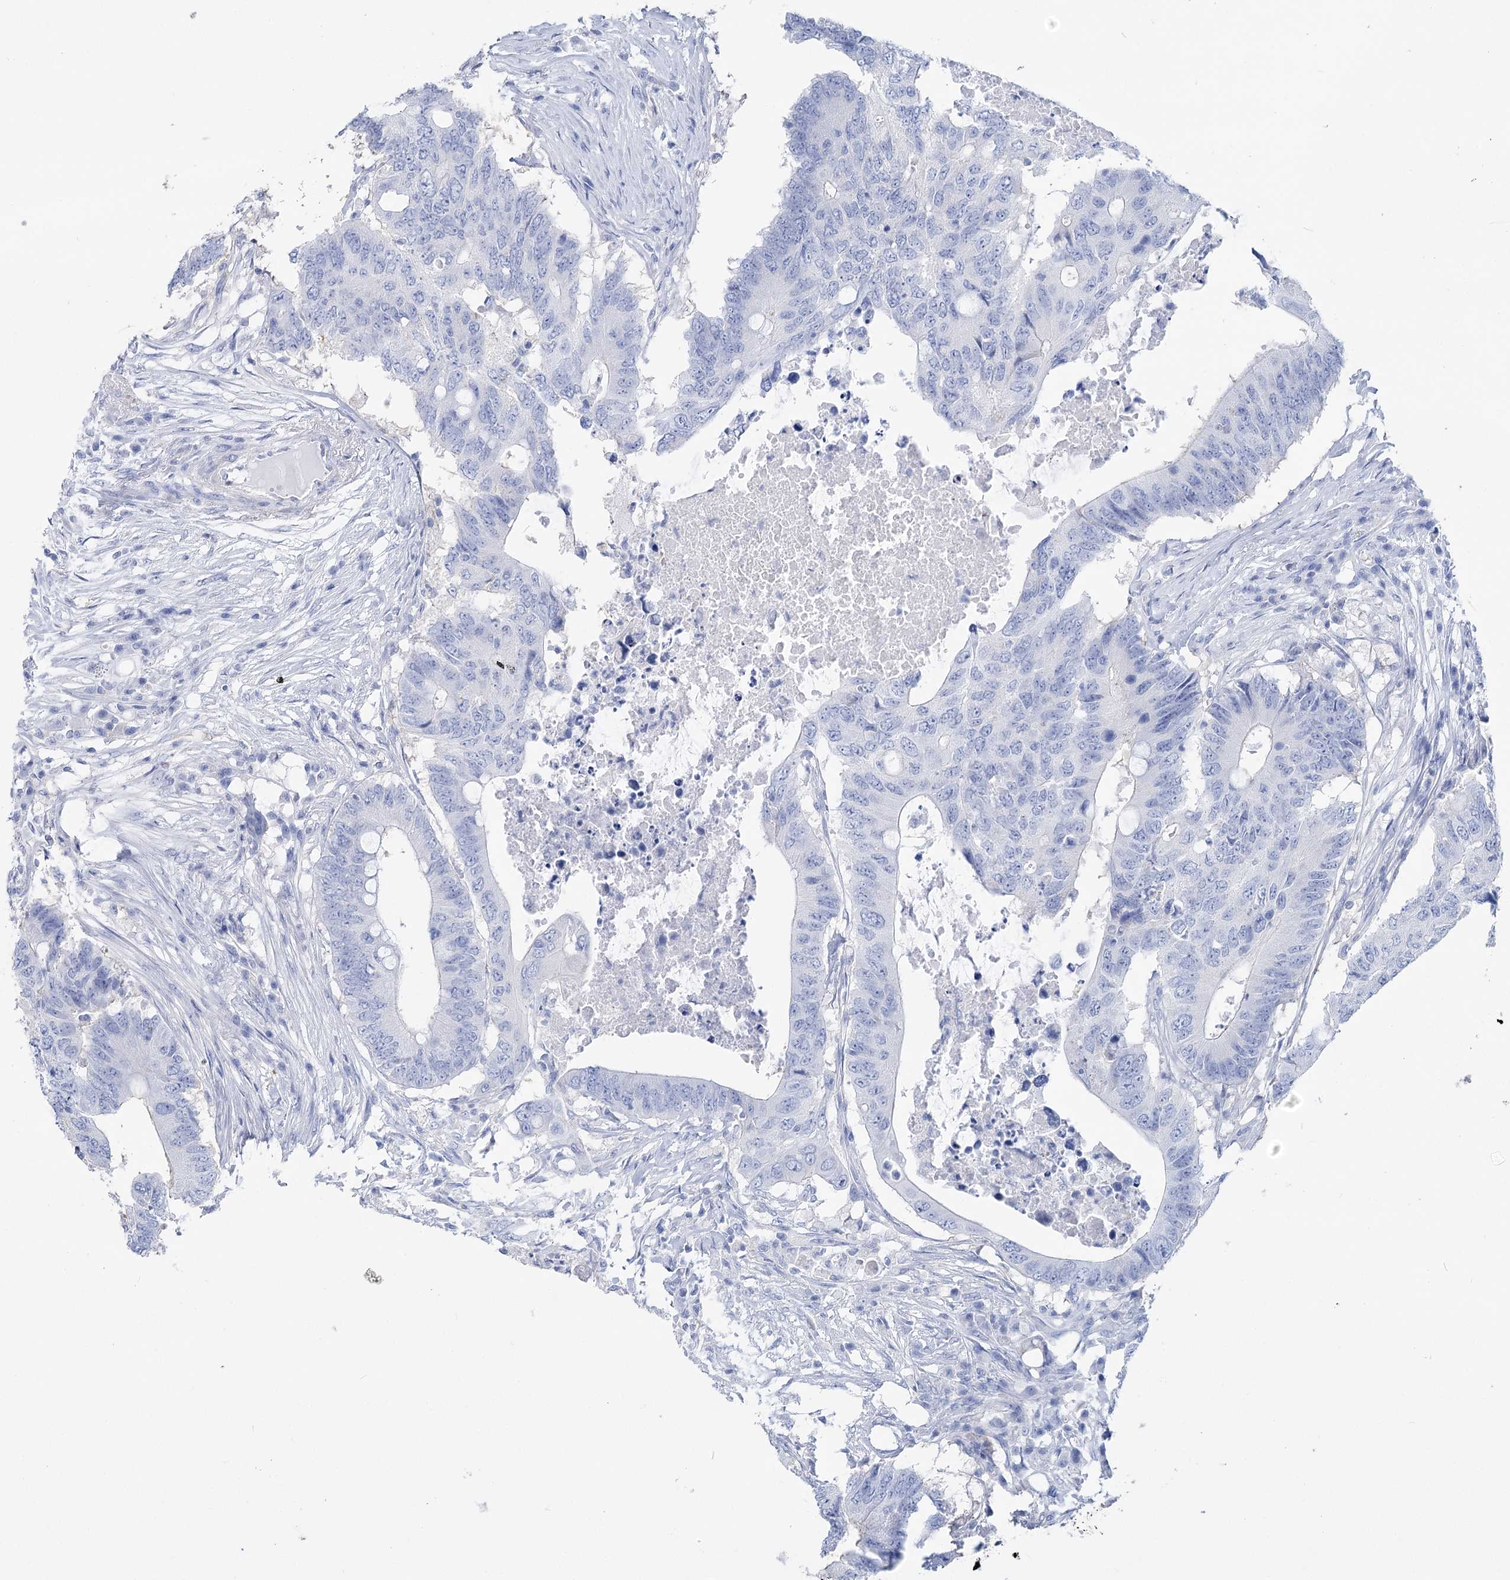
{"staining": {"intensity": "negative", "quantity": "none", "location": "none"}, "tissue": "colorectal cancer", "cell_type": "Tumor cells", "image_type": "cancer", "snomed": [{"axis": "morphology", "description": "Adenocarcinoma, NOS"}, {"axis": "topography", "description": "Colon"}], "caption": "Tumor cells show no significant protein expression in colorectal adenocarcinoma.", "gene": "PCDHA1", "patient": {"sex": "male", "age": 71}}